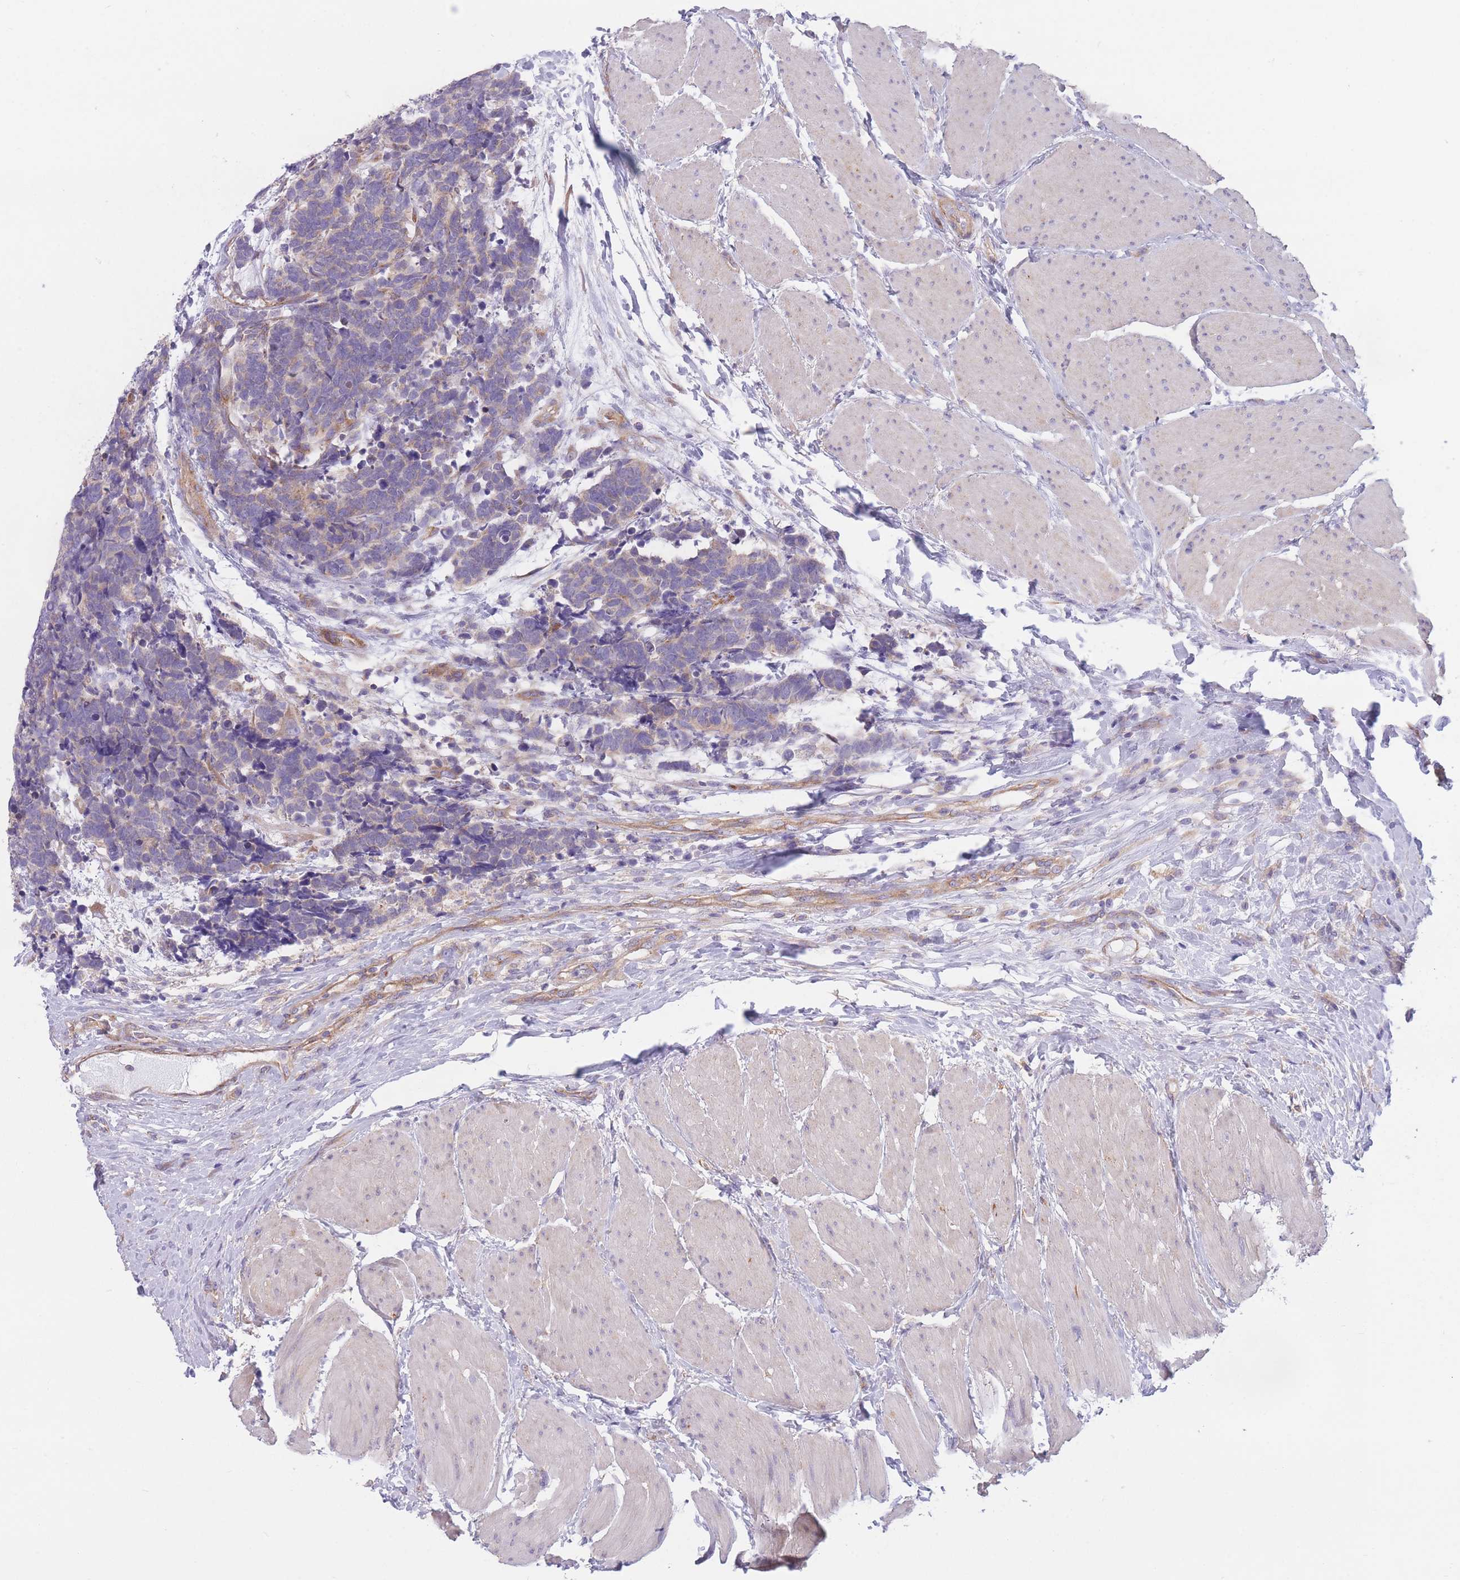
{"staining": {"intensity": "weak", "quantity": "<25%", "location": "cytoplasmic/membranous"}, "tissue": "carcinoid", "cell_type": "Tumor cells", "image_type": "cancer", "snomed": [{"axis": "morphology", "description": "Carcinoma, NOS"}, {"axis": "morphology", "description": "Carcinoid, malignant, NOS"}, {"axis": "topography", "description": "Urinary bladder"}], "caption": "Tumor cells are negative for protein expression in human carcinoma.", "gene": "SERPINB3", "patient": {"sex": "male", "age": 57}}